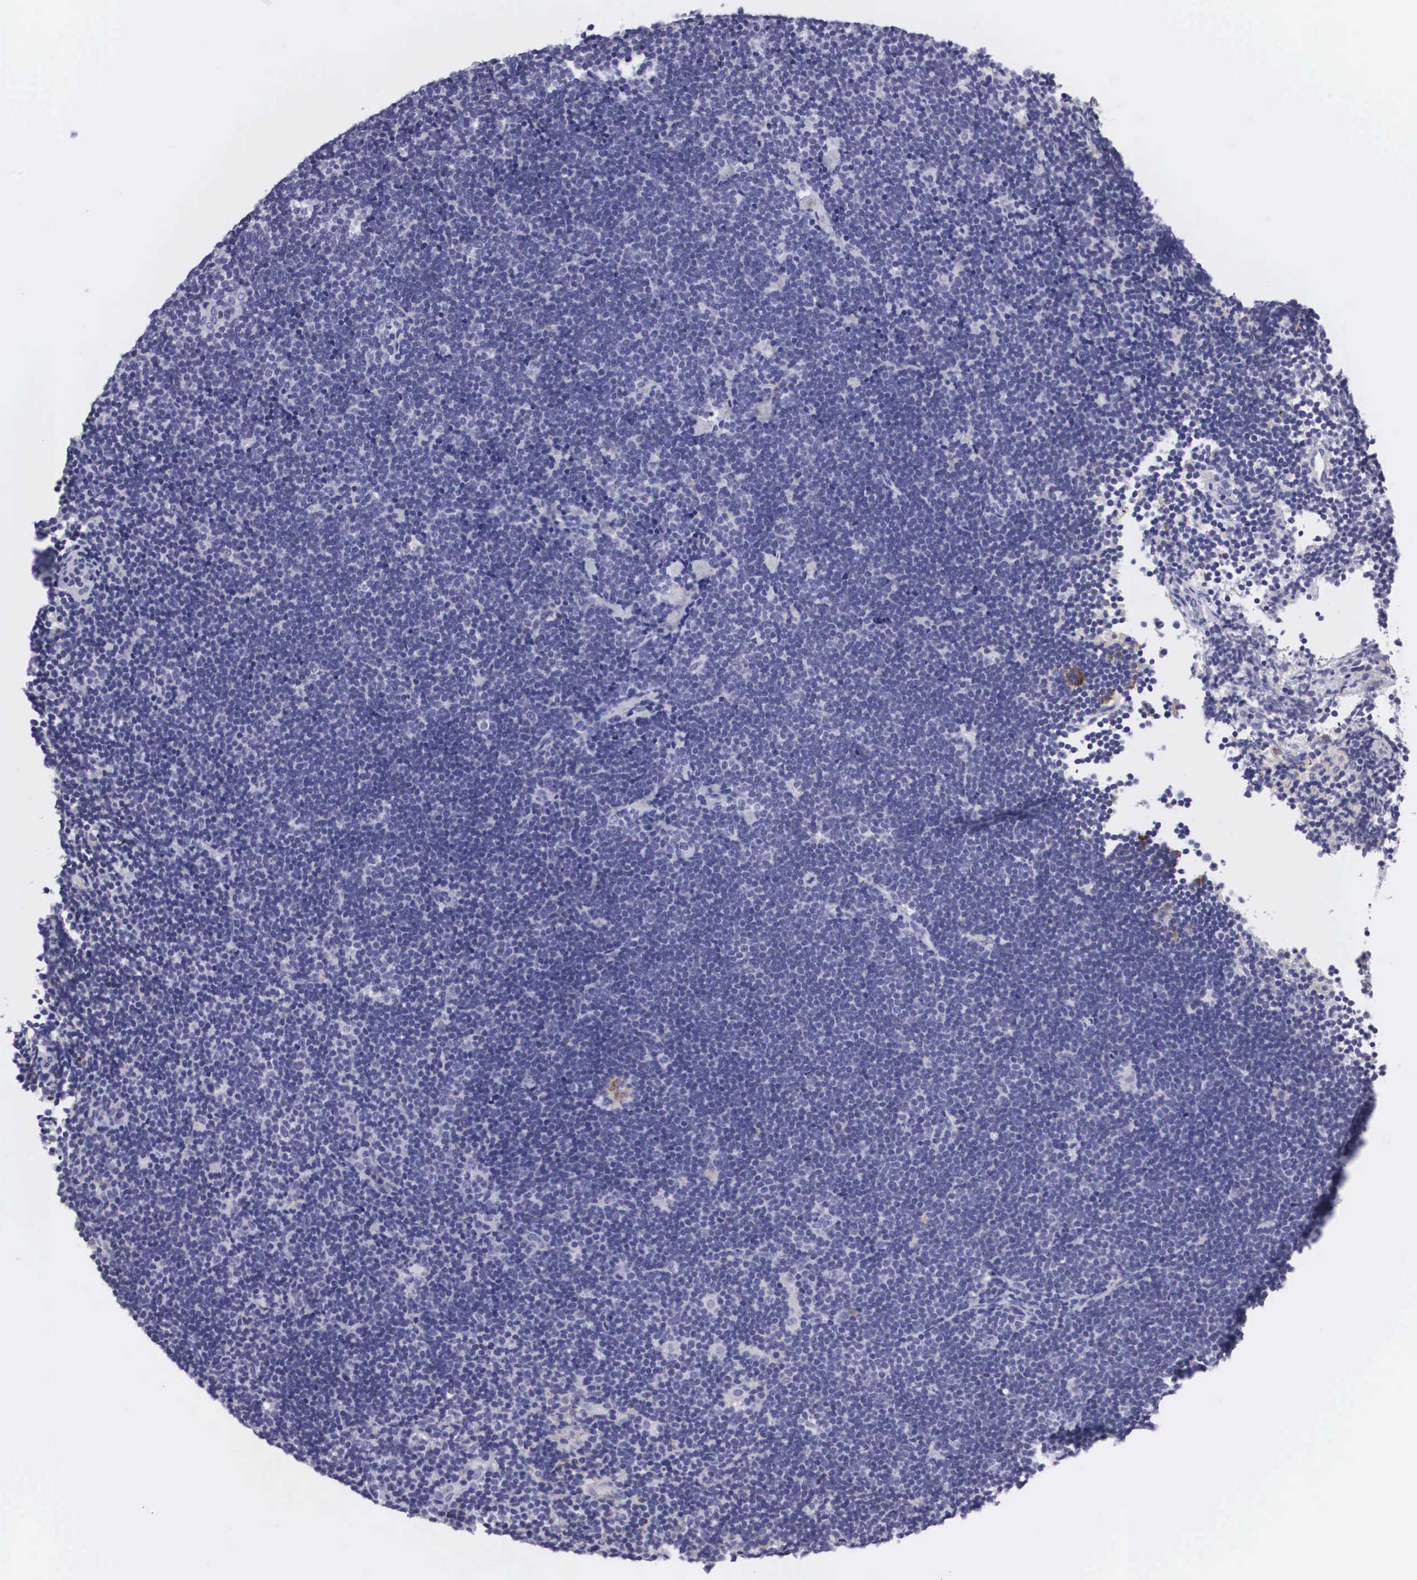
{"staining": {"intensity": "negative", "quantity": "none", "location": "none"}, "tissue": "lymphoma", "cell_type": "Tumor cells", "image_type": "cancer", "snomed": [{"axis": "morphology", "description": "Malignant lymphoma, non-Hodgkin's type, Low grade"}, {"axis": "topography", "description": "Lymph node"}], "caption": "Micrograph shows no protein positivity in tumor cells of low-grade malignant lymphoma, non-Hodgkin's type tissue. The staining is performed using DAB brown chromogen with nuclei counter-stained in using hematoxylin.", "gene": "CLU", "patient": {"sex": "female", "age": 51}}